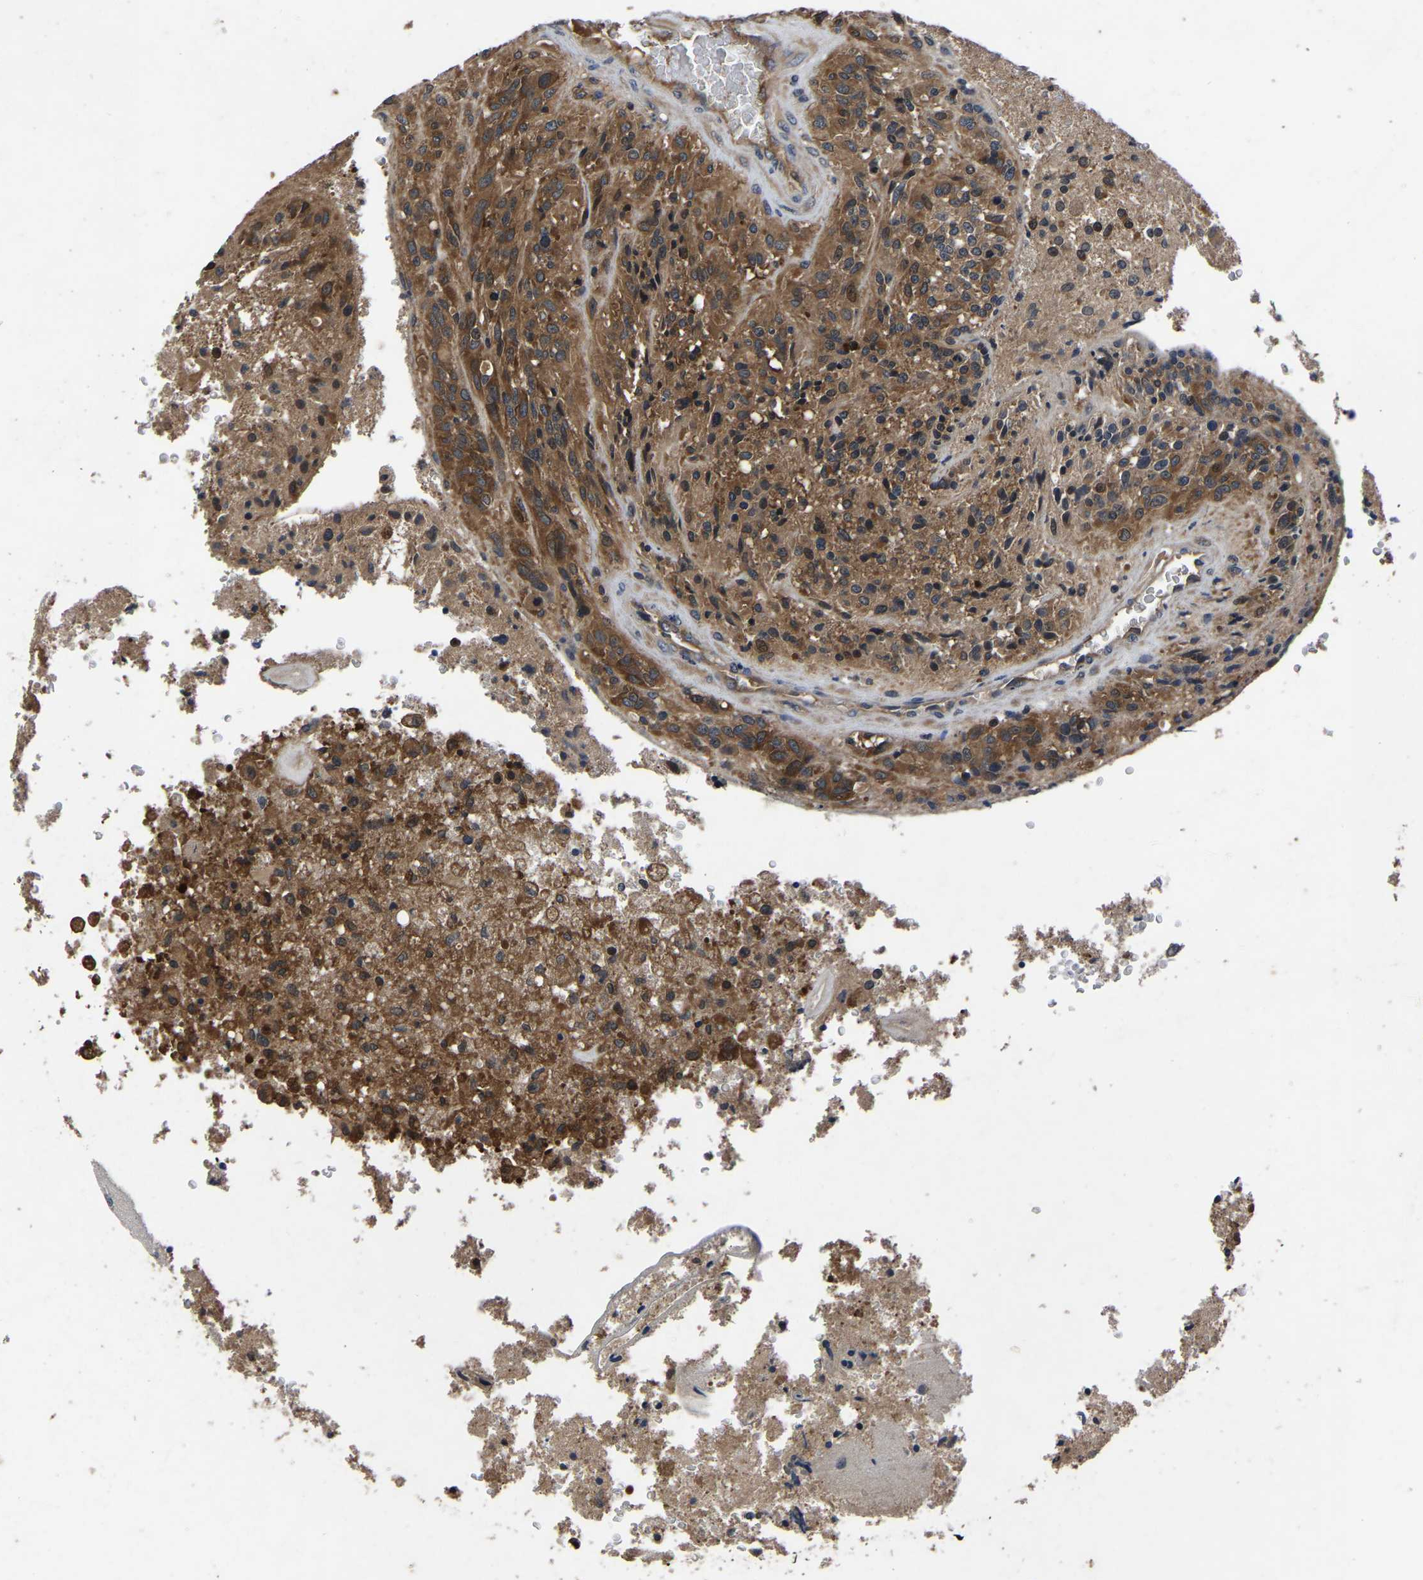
{"staining": {"intensity": "moderate", "quantity": ">75%", "location": "cytoplasmic/membranous"}, "tissue": "glioma", "cell_type": "Tumor cells", "image_type": "cancer", "snomed": [{"axis": "morphology", "description": "Normal tissue, NOS"}, {"axis": "morphology", "description": "Glioma, malignant, High grade"}, {"axis": "topography", "description": "Cerebral cortex"}], "caption": "There is medium levels of moderate cytoplasmic/membranous expression in tumor cells of glioma, as demonstrated by immunohistochemical staining (brown color).", "gene": "FGD5", "patient": {"sex": "male", "age": 77}}